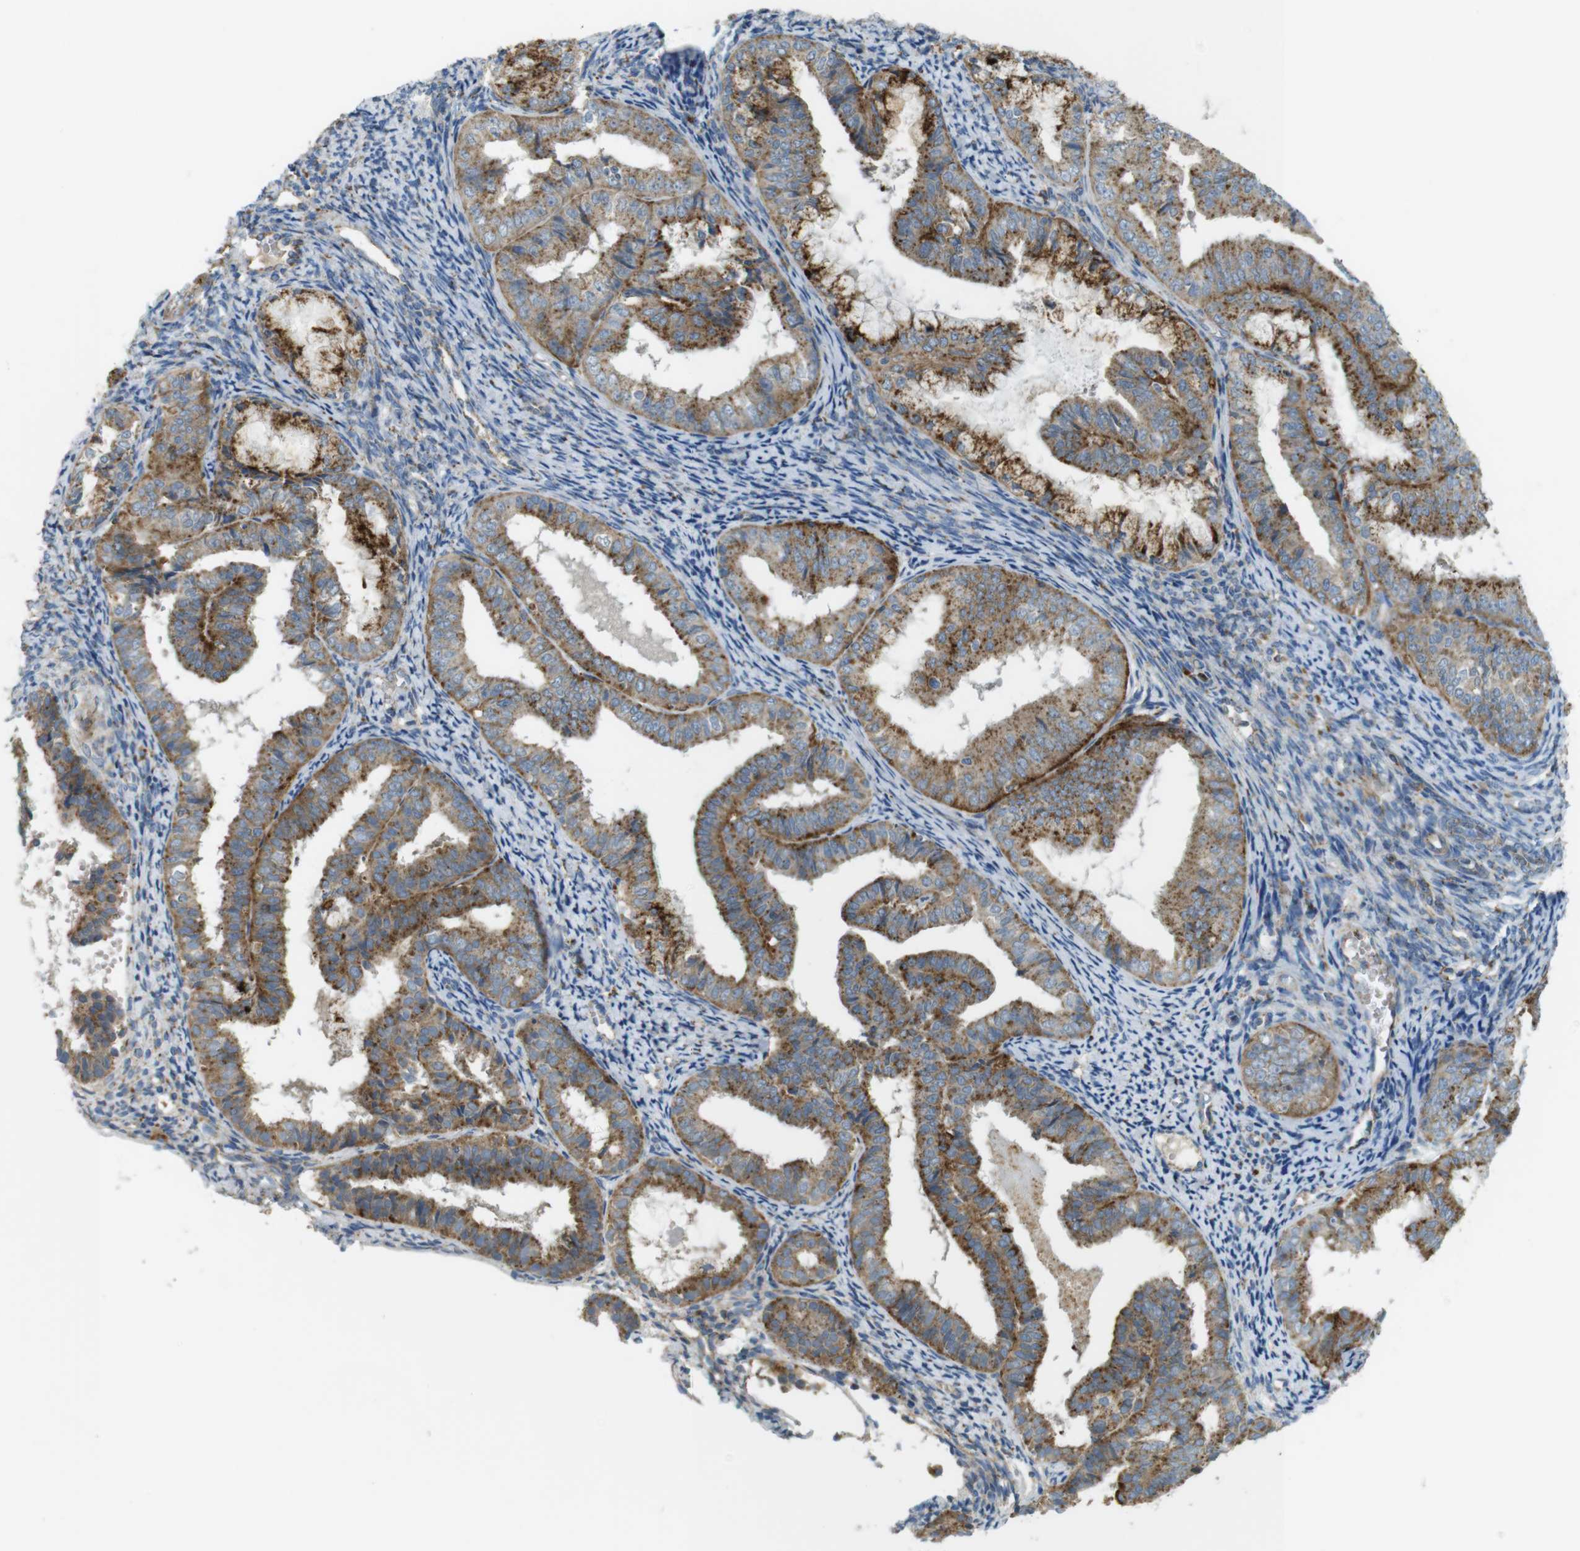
{"staining": {"intensity": "moderate", "quantity": ">75%", "location": "cytoplasmic/membranous"}, "tissue": "endometrial cancer", "cell_type": "Tumor cells", "image_type": "cancer", "snomed": [{"axis": "morphology", "description": "Adenocarcinoma, NOS"}, {"axis": "topography", "description": "Endometrium"}], "caption": "This is a photomicrograph of IHC staining of endometrial adenocarcinoma, which shows moderate staining in the cytoplasmic/membranous of tumor cells.", "gene": "LAMP1", "patient": {"sex": "female", "age": 63}}